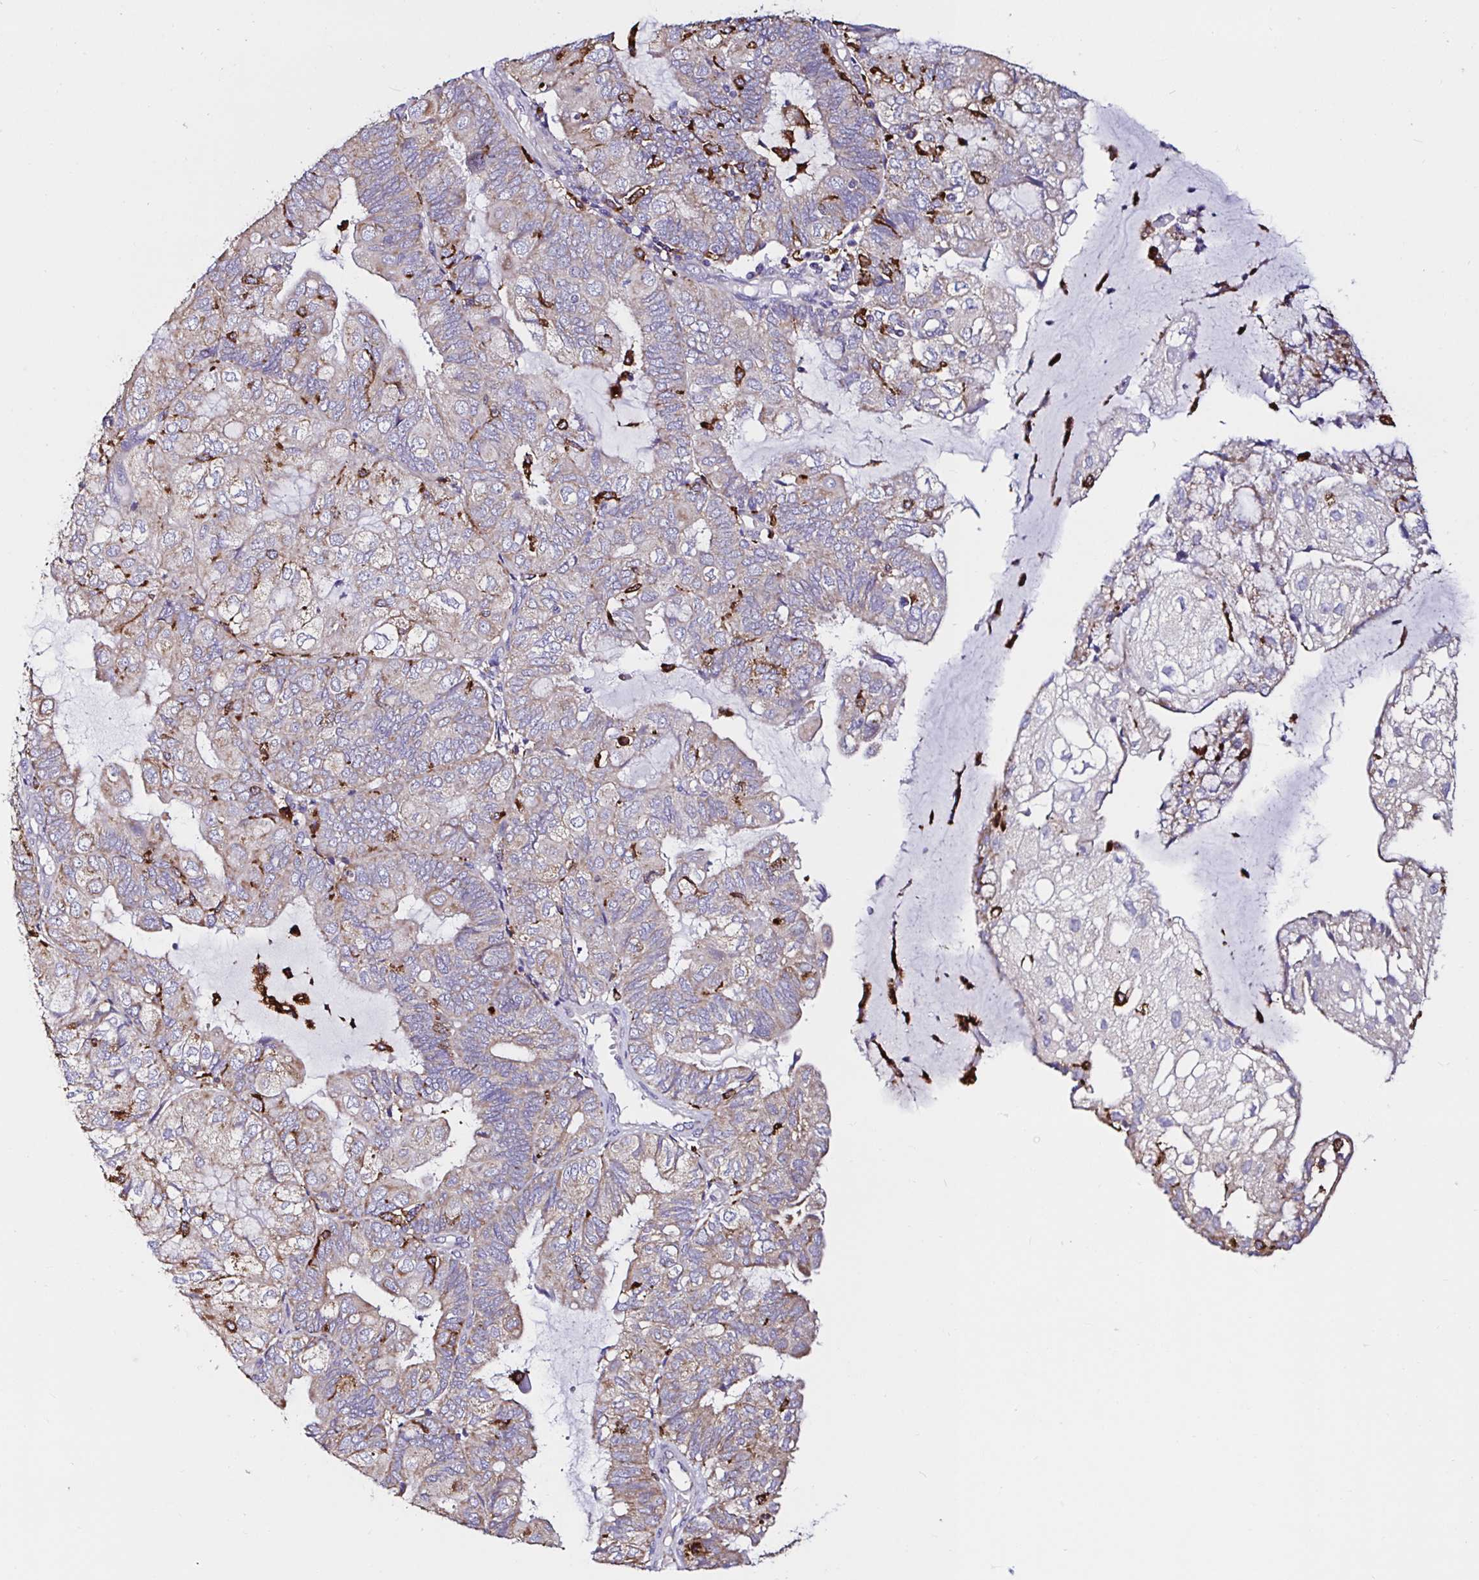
{"staining": {"intensity": "weak", "quantity": ">75%", "location": "cytoplasmic/membranous"}, "tissue": "endometrial cancer", "cell_type": "Tumor cells", "image_type": "cancer", "snomed": [{"axis": "morphology", "description": "Adenocarcinoma, NOS"}, {"axis": "topography", "description": "Endometrium"}], "caption": "An immunohistochemistry photomicrograph of tumor tissue is shown. Protein staining in brown shows weak cytoplasmic/membranous positivity in endometrial cancer (adenocarcinoma) within tumor cells.", "gene": "MSR1", "patient": {"sex": "female", "age": 81}}